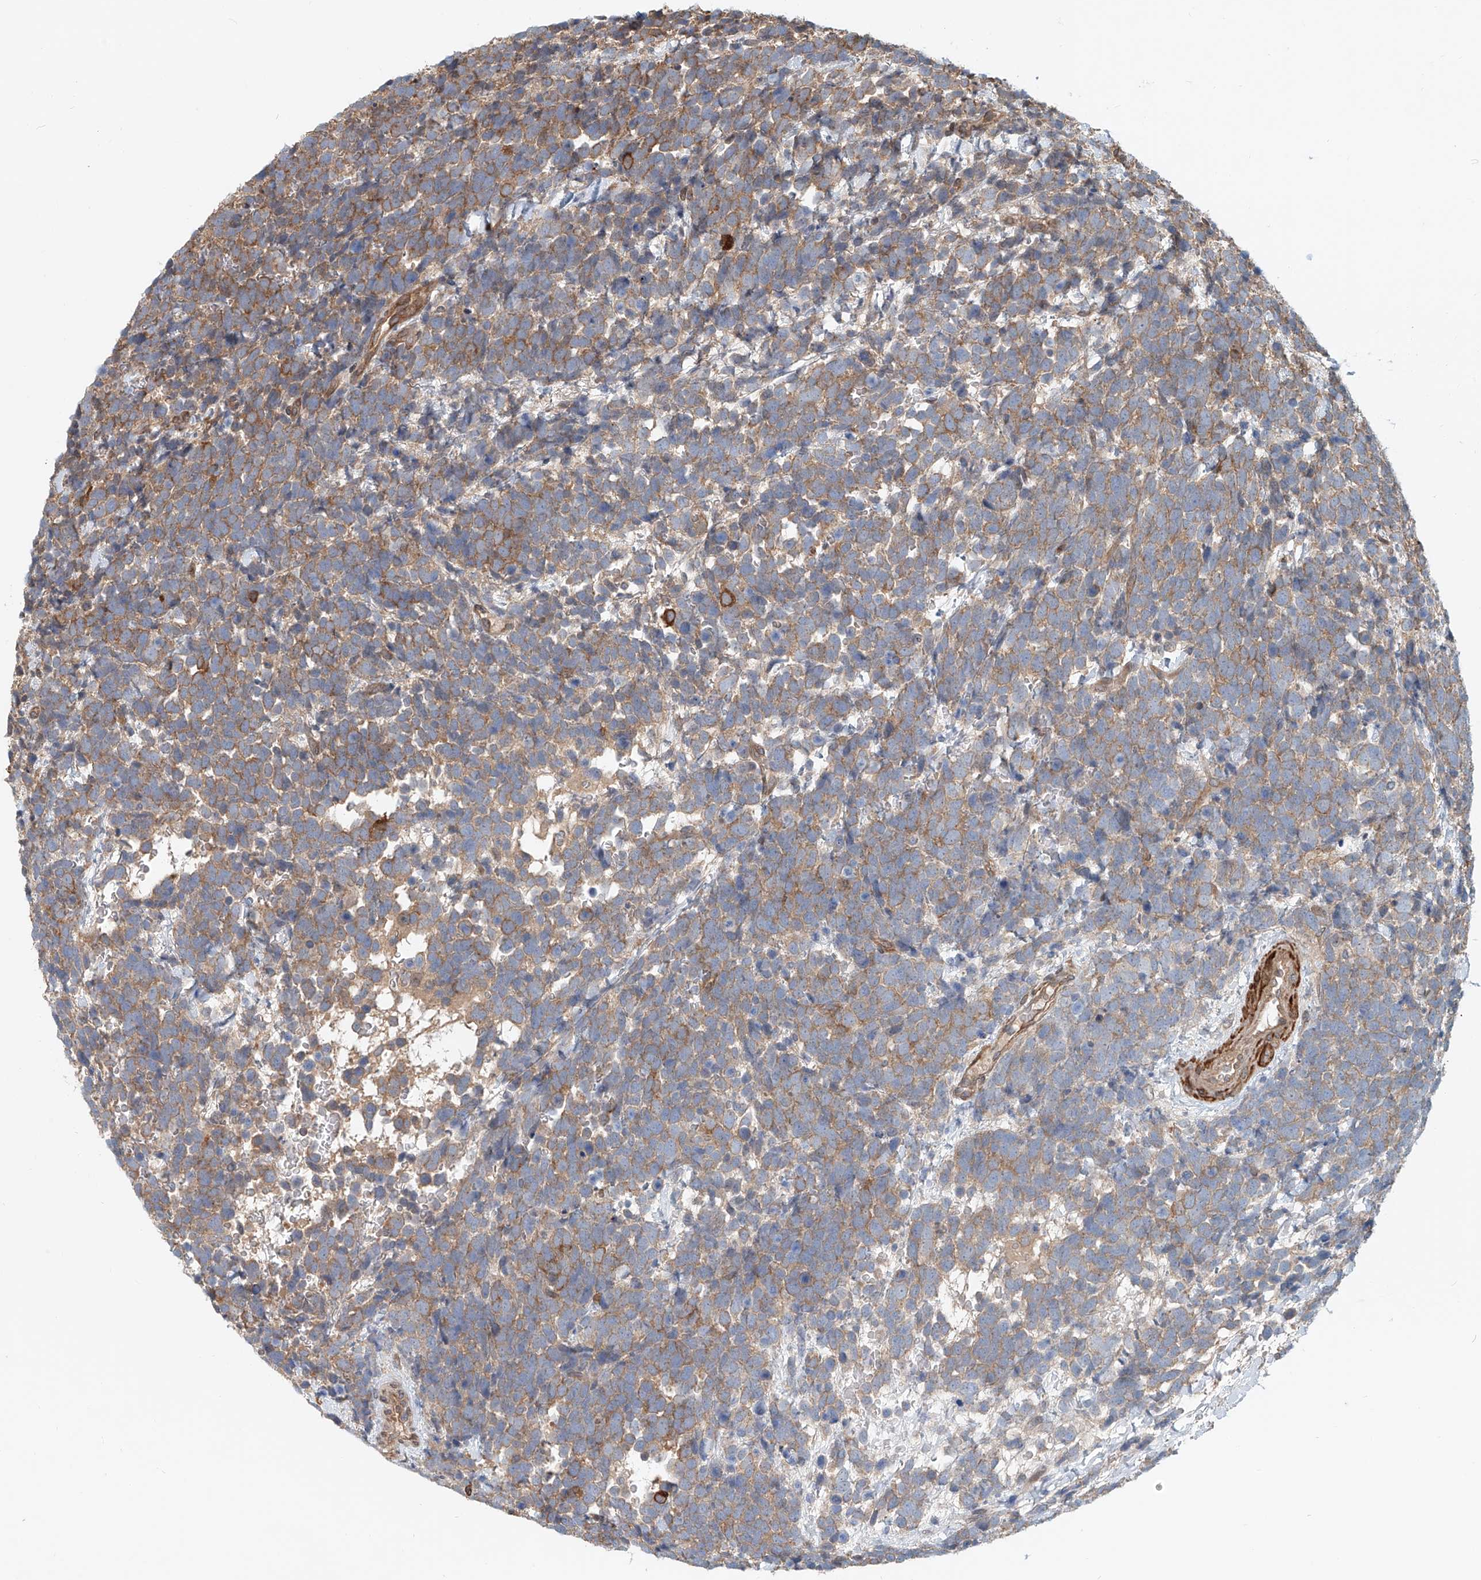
{"staining": {"intensity": "moderate", "quantity": "25%-75%", "location": "cytoplasmic/membranous"}, "tissue": "urothelial cancer", "cell_type": "Tumor cells", "image_type": "cancer", "snomed": [{"axis": "morphology", "description": "Urothelial carcinoma, High grade"}, {"axis": "topography", "description": "Urinary bladder"}], "caption": "Immunohistochemistry (IHC) (DAB) staining of high-grade urothelial carcinoma demonstrates moderate cytoplasmic/membranous protein expression in approximately 25%-75% of tumor cells.", "gene": "SASH1", "patient": {"sex": "female", "age": 82}}